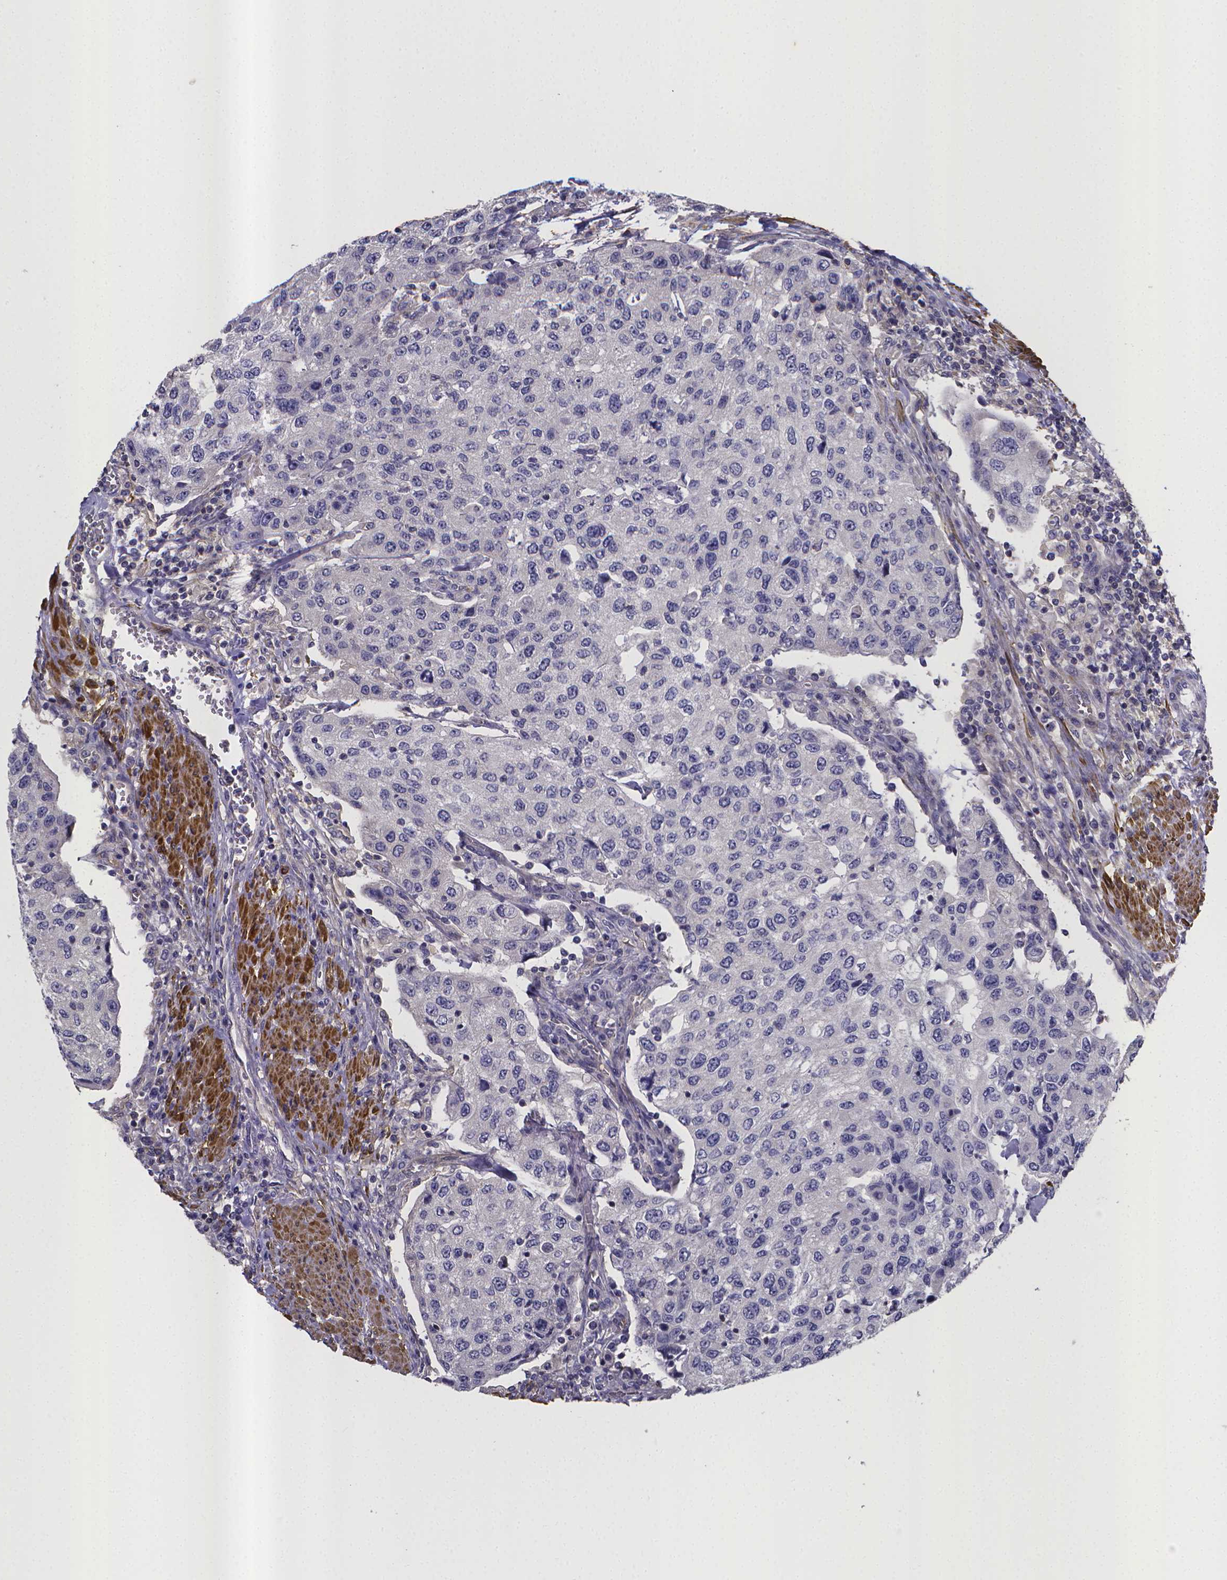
{"staining": {"intensity": "negative", "quantity": "none", "location": "none"}, "tissue": "urothelial cancer", "cell_type": "Tumor cells", "image_type": "cancer", "snomed": [{"axis": "morphology", "description": "Urothelial carcinoma, High grade"}, {"axis": "topography", "description": "Urinary bladder"}], "caption": "Image shows no protein positivity in tumor cells of urothelial cancer tissue. The staining was performed using DAB (3,3'-diaminobenzidine) to visualize the protein expression in brown, while the nuclei were stained in blue with hematoxylin (Magnification: 20x).", "gene": "RERG", "patient": {"sex": "female", "age": 78}}